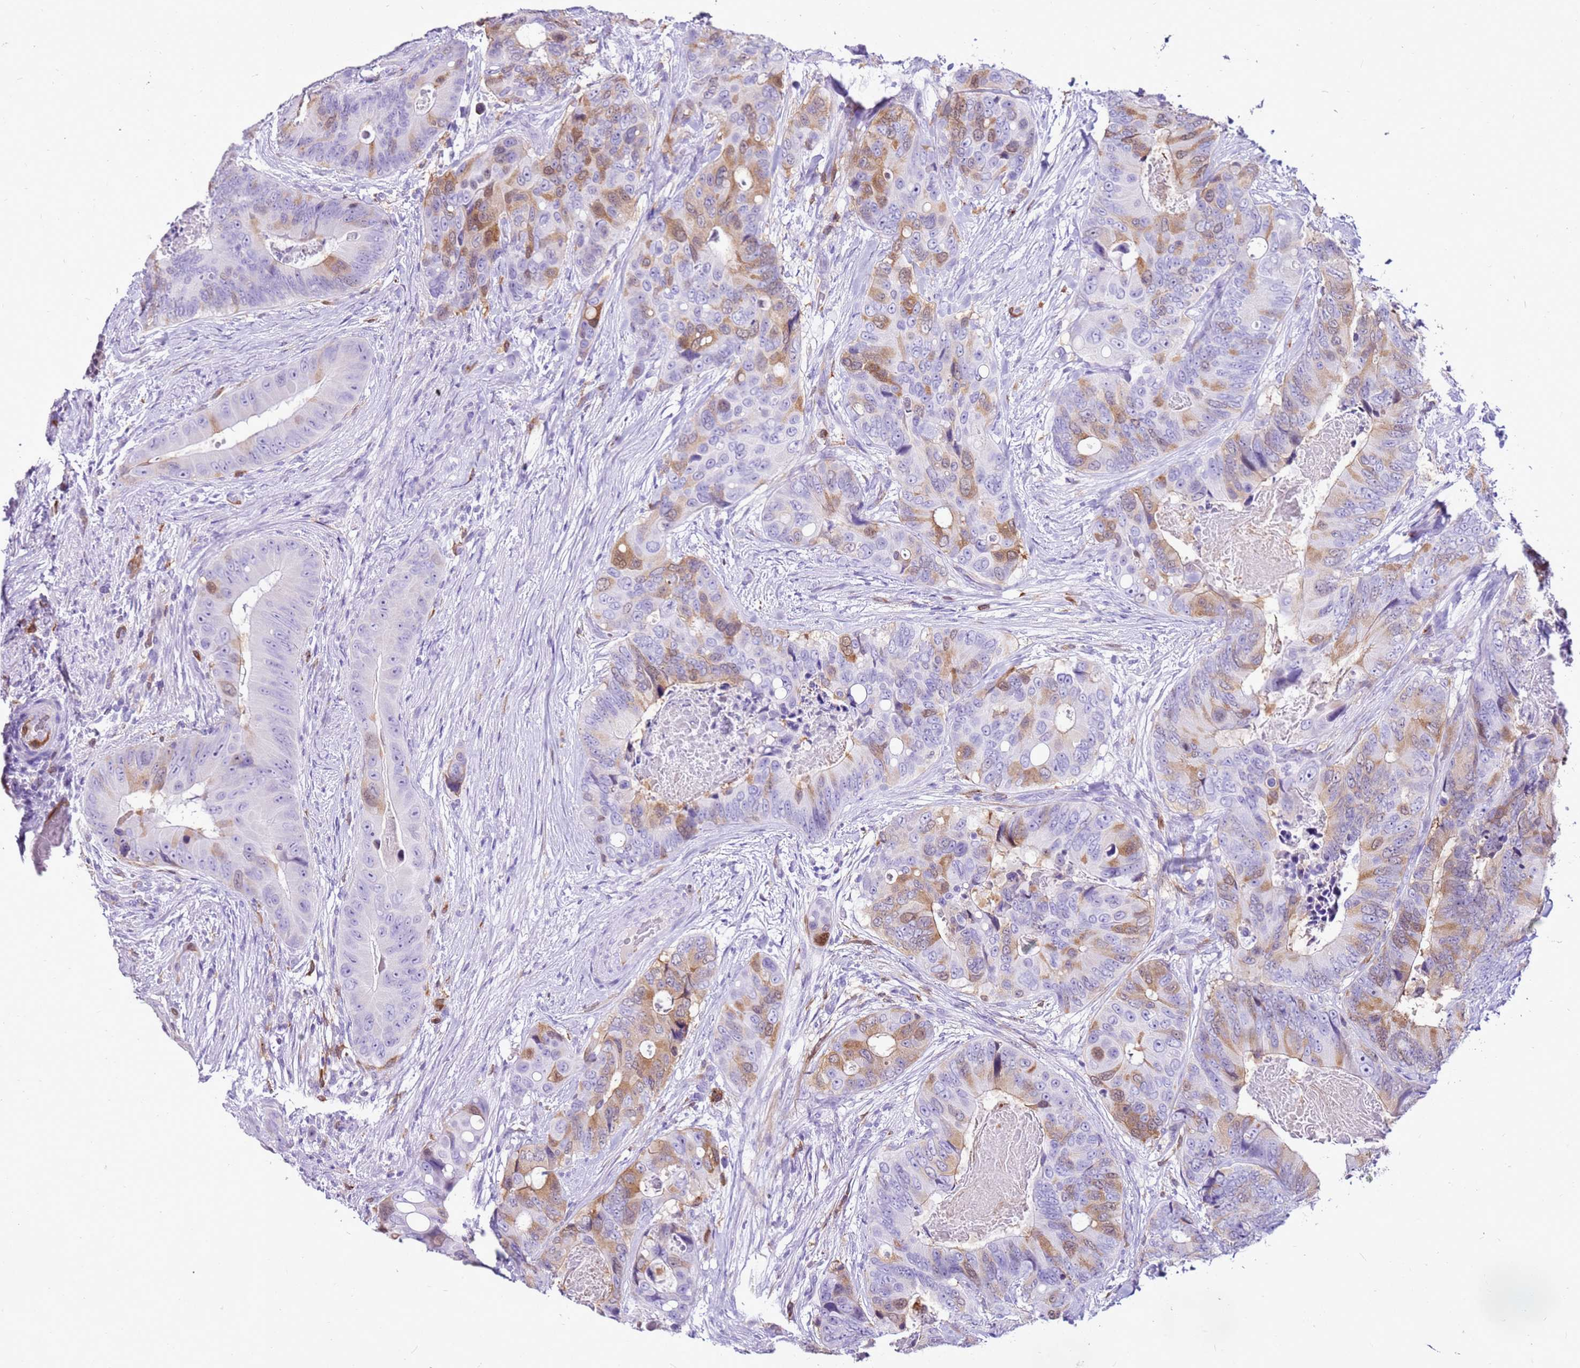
{"staining": {"intensity": "moderate", "quantity": "25%-75%", "location": "cytoplasmic/membranous"}, "tissue": "colorectal cancer", "cell_type": "Tumor cells", "image_type": "cancer", "snomed": [{"axis": "morphology", "description": "Adenocarcinoma, NOS"}, {"axis": "topography", "description": "Colon"}], "caption": "Moderate cytoplasmic/membranous positivity for a protein is identified in approximately 25%-75% of tumor cells of colorectal adenocarcinoma using immunohistochemistry.", "gene": "SPC25", "patient": {"sex": "male", "age": 84}}